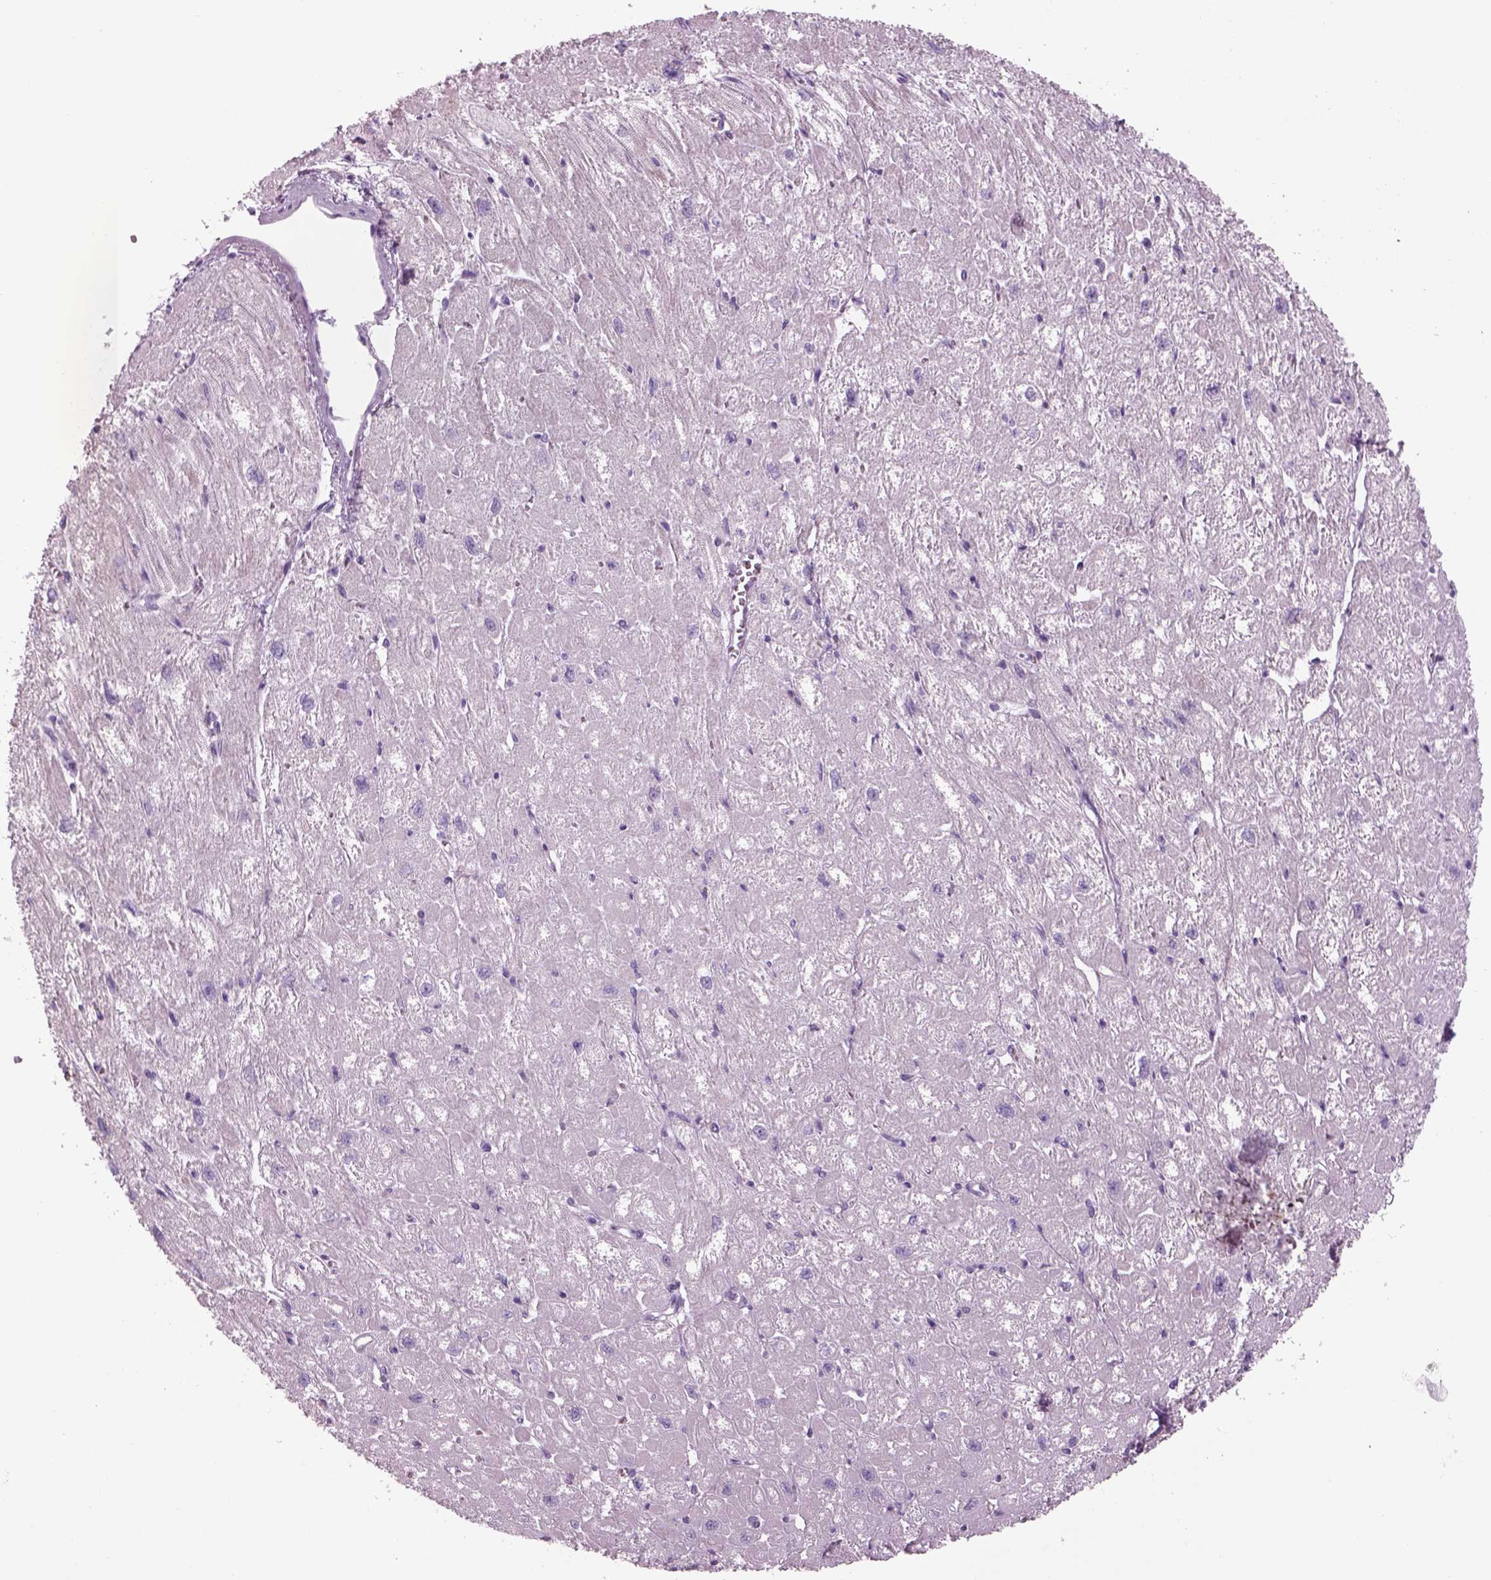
{"staining": {"intensity": "negative", "quantity": "none", "location": "none"}, "tissue": "heart muscle", "cell_type": "Cardiomyocytes", "image_type": "normal", "snomed": [{"axis": "morphology", "description": "Normal tissue, NOS"}, {"axis": "topography", "description": "Heart"}], "caption": "Immunohistochemistry histopathology image of benign heart muscle: heart muscle stained with DAB (3,3'-diaminobenzidine) demonstrates no significant protein staining in cardiomyocytes.", "gene": "GAS2L2", "patient": {"sex": "male", "age": 61}}